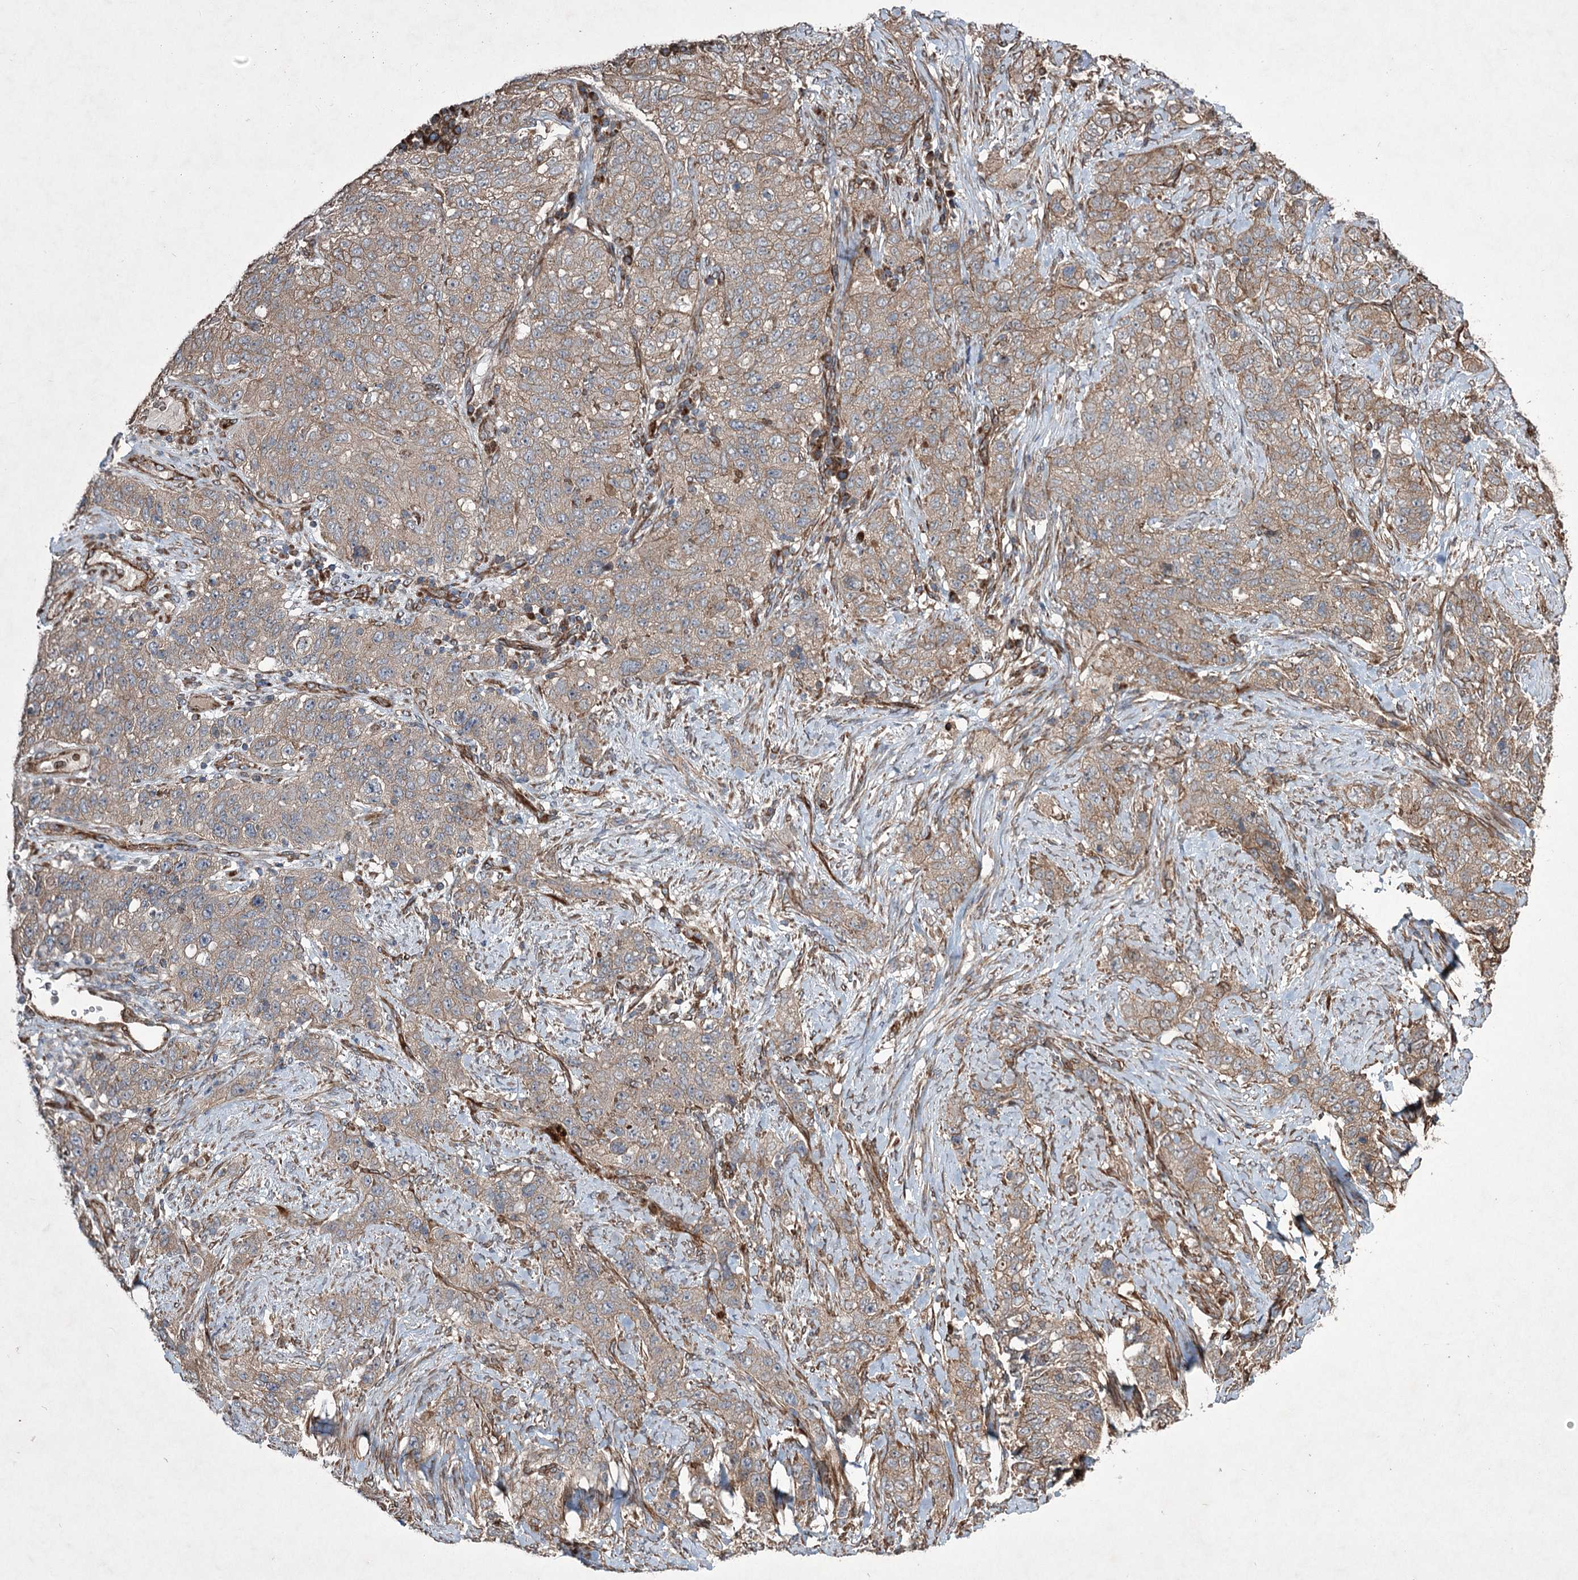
{"staining": {"intensity": "weak", "quantity": ">75%", "location": "cytoplasmic/membranous"}, "tissue": "stomach cancer", "cell_type": "Tumor cells", "image_type": "cancer", "snomed": [{"axis": "morphology", "description": "Adenocarcinoma, NOS"}, {"axis": "topography", "description": "Stomach"}], "caption": "Protein expression by IHC shows weak cytoplasmic/membranous positivity in approximately >75% of tumor cells in adenocarcinoma (stomach).", "gene": "SERINC5", "patient": {"sex": "male", "age": 48}}